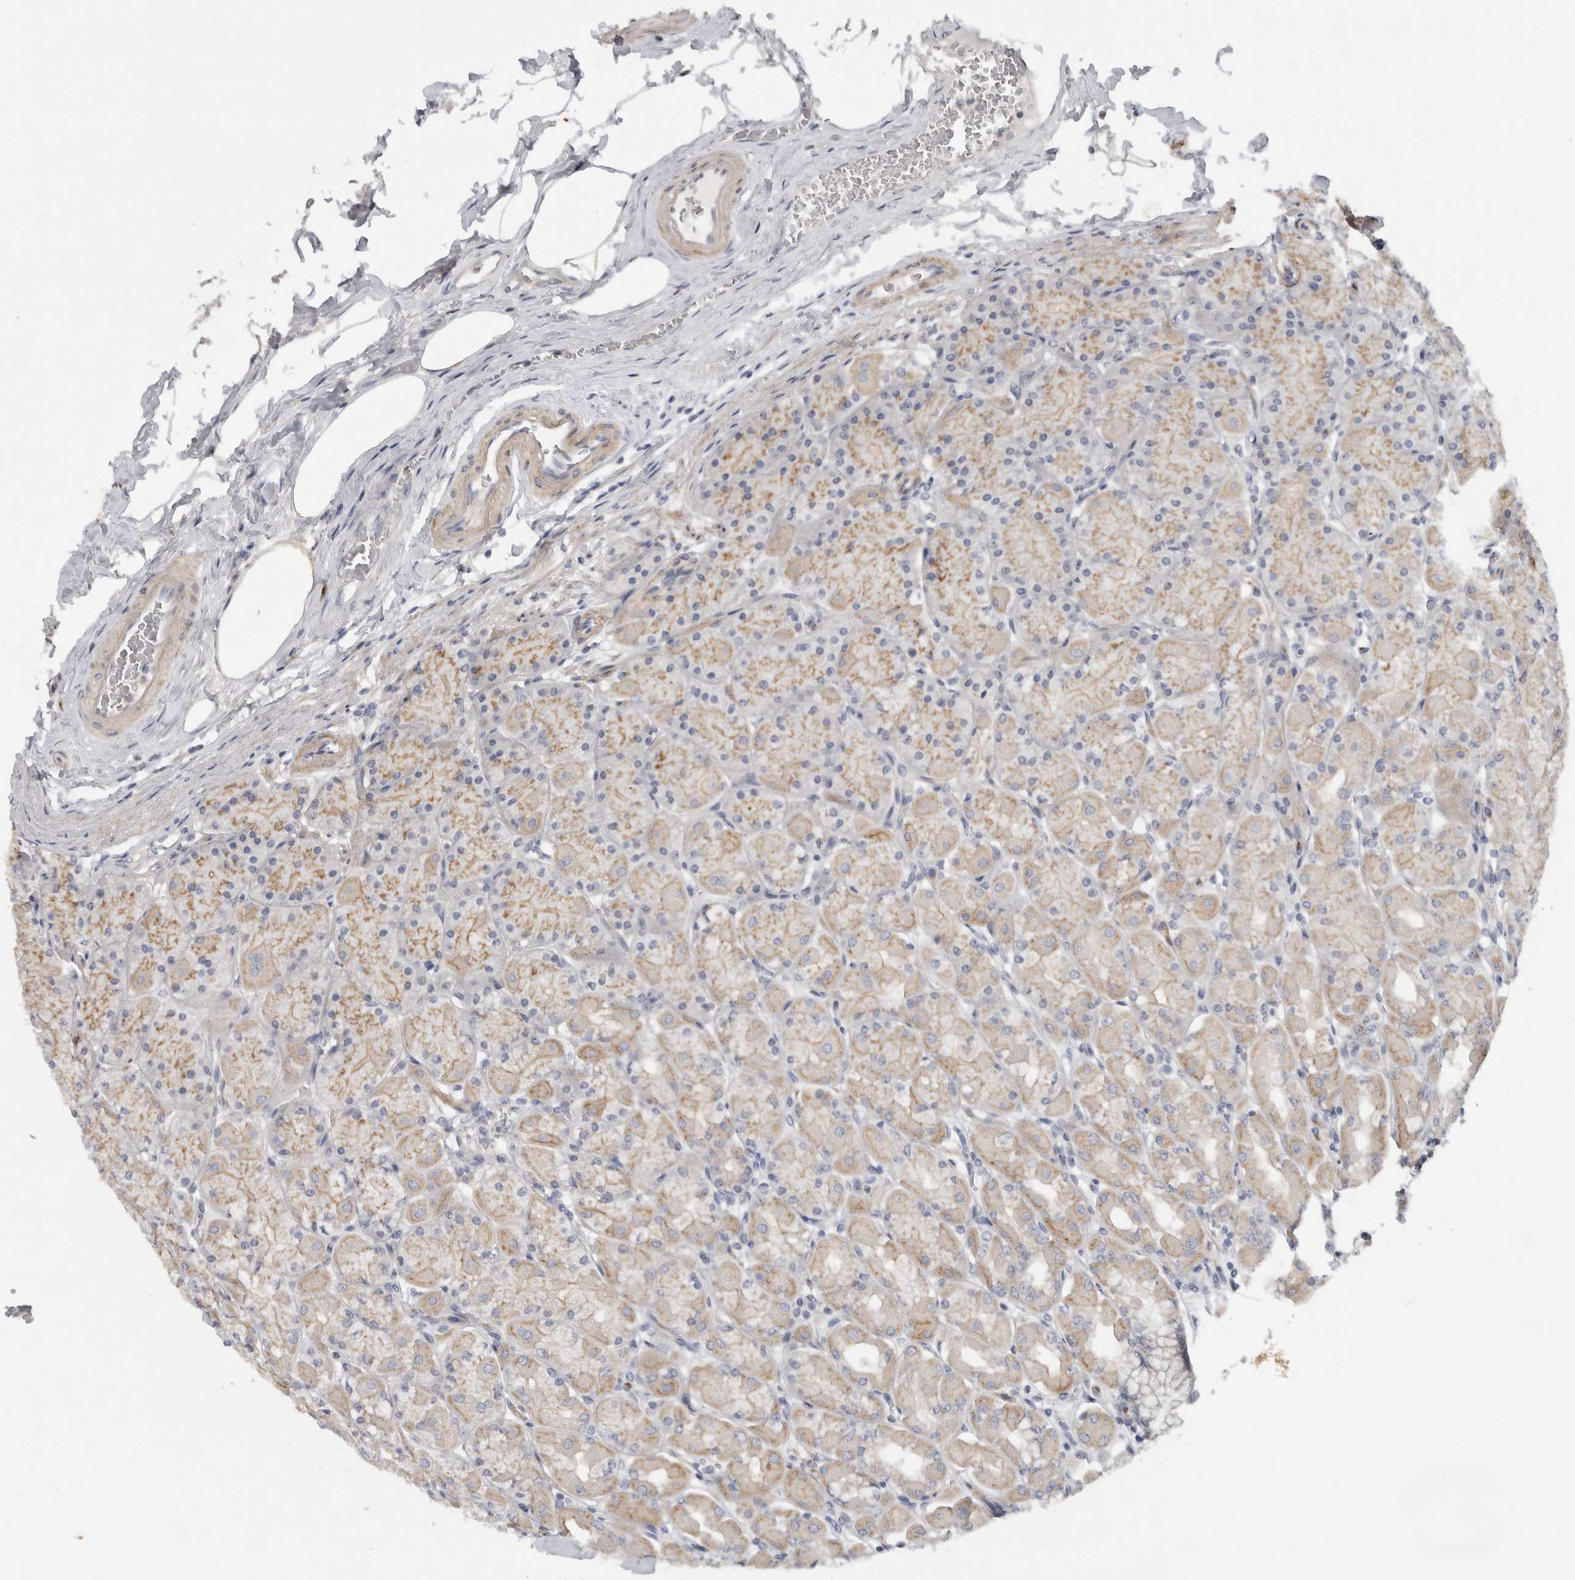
{"staining": {"intensity": "moderate", "quantity": "25%-75%", "location": "cytoplasmic/membranous"}, "tissue": "stomach", "cell_type": "Glandular cells", "image_type": "normal", "snomed": [{"axis": "morphology", "description": "Normal tissue, NOS"}, {"axis": "topography", "description": "Stomach, upper"}], "caption": "Benign stomach was stained to show a protein in brown. There is medium levels of moderate cytoplasmic/membranous positivity in about 25%-75% of glandular cells. (DAB (3,3'-diaminobenzidine) IHC with brightfield microscopy, high magnification).", "gene": "MGAT1", "patient": {"sex": "female", "age": 56}}